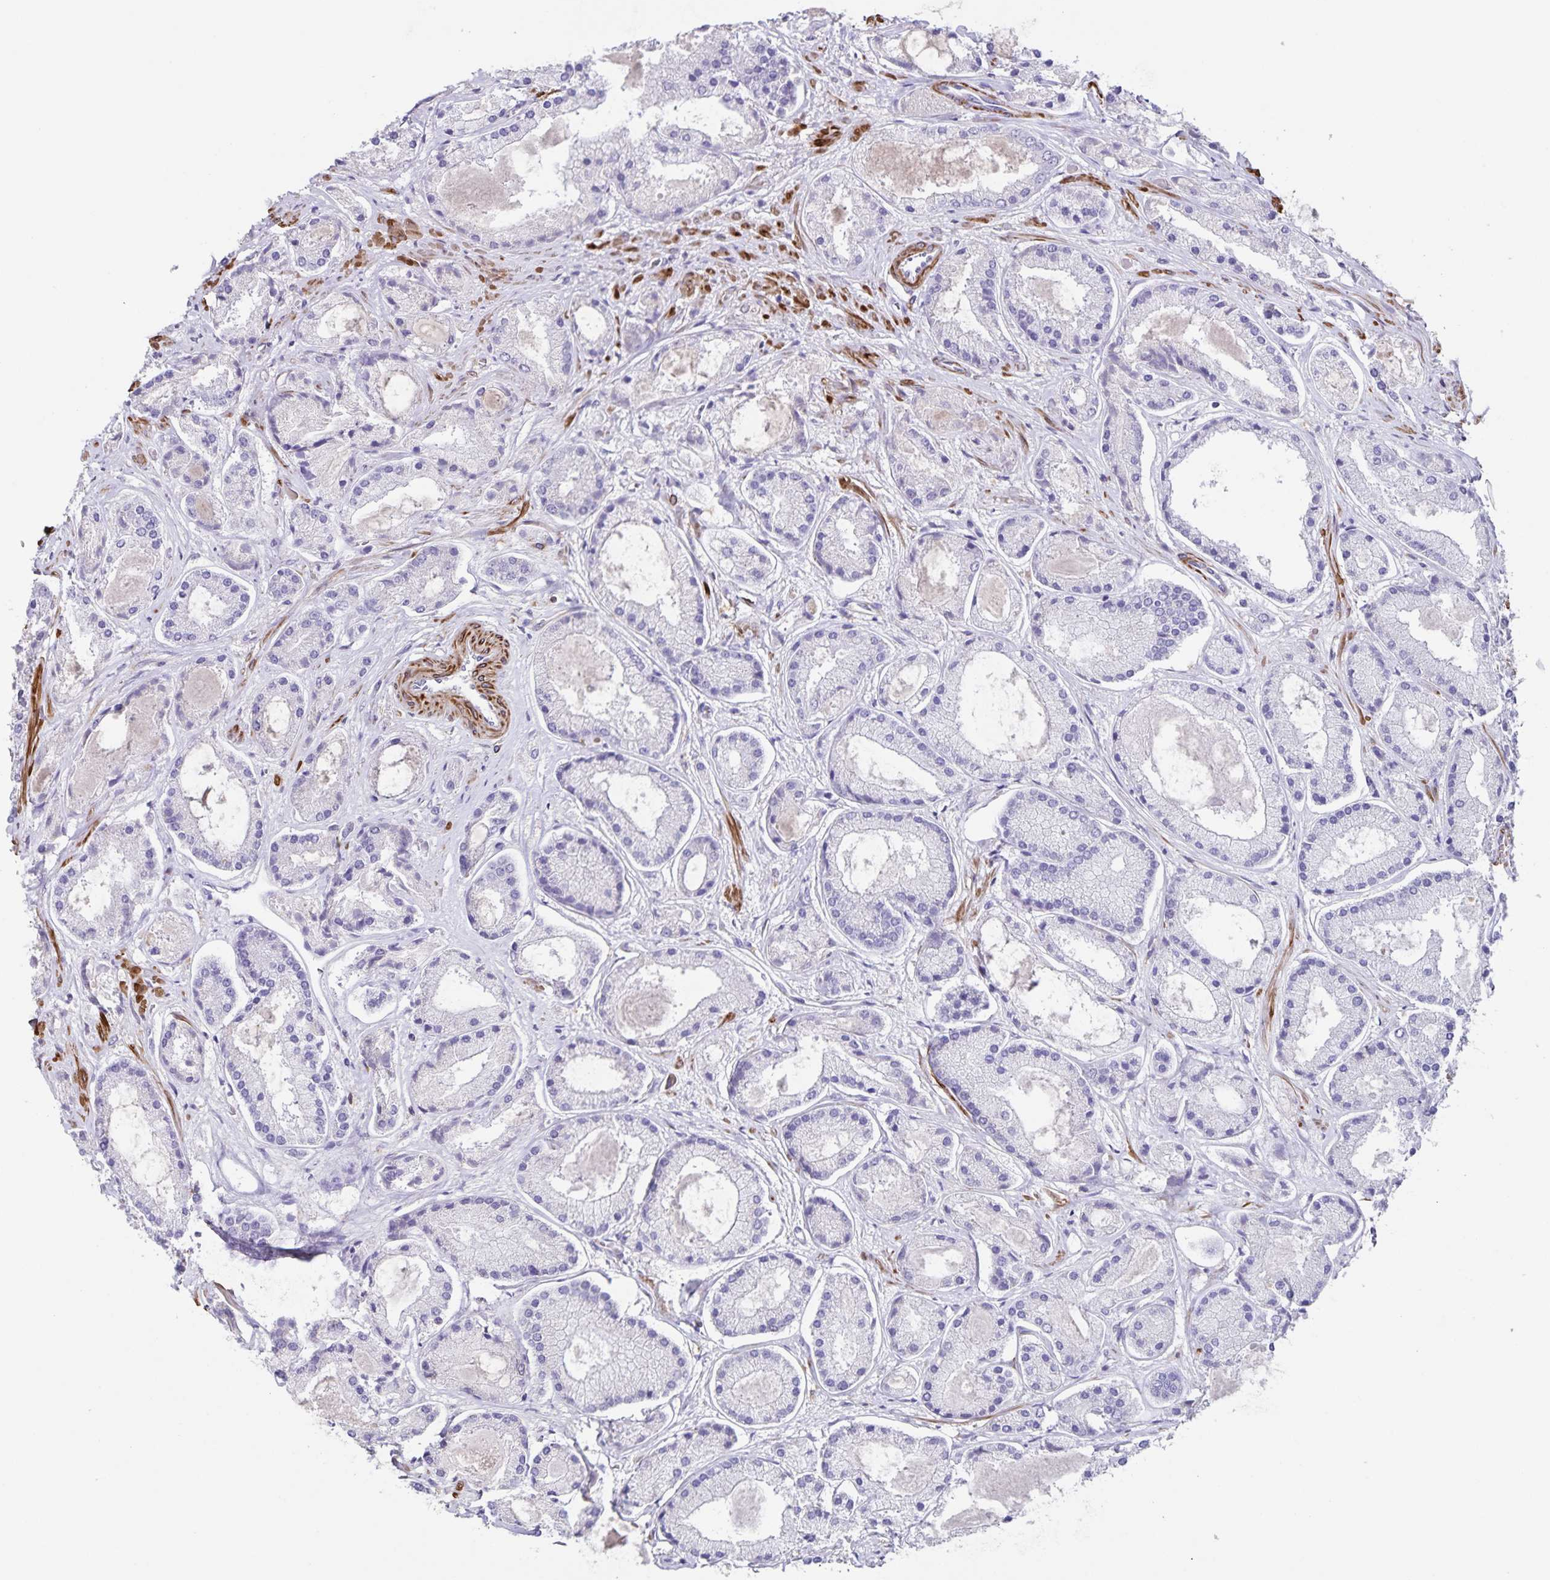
{"staining": {"intensity": "negative", "quantity": "none", "location": "none"}, "tissue": "prostate cancer", "cell_type": "Tumor cells", "image_type": "cancer", "snomed": [{"axis": "morphology", "description": "Adenocarcinoma, High grade"}, {"axis": "topography", "description": "Prostate"}], "caption": "This is an immunohistochemistry photomicrograph of prostate cancer. There is no staining in tumor cells.", "gene": "SYNM", "patient": {"sex": "male", "age": 67}}